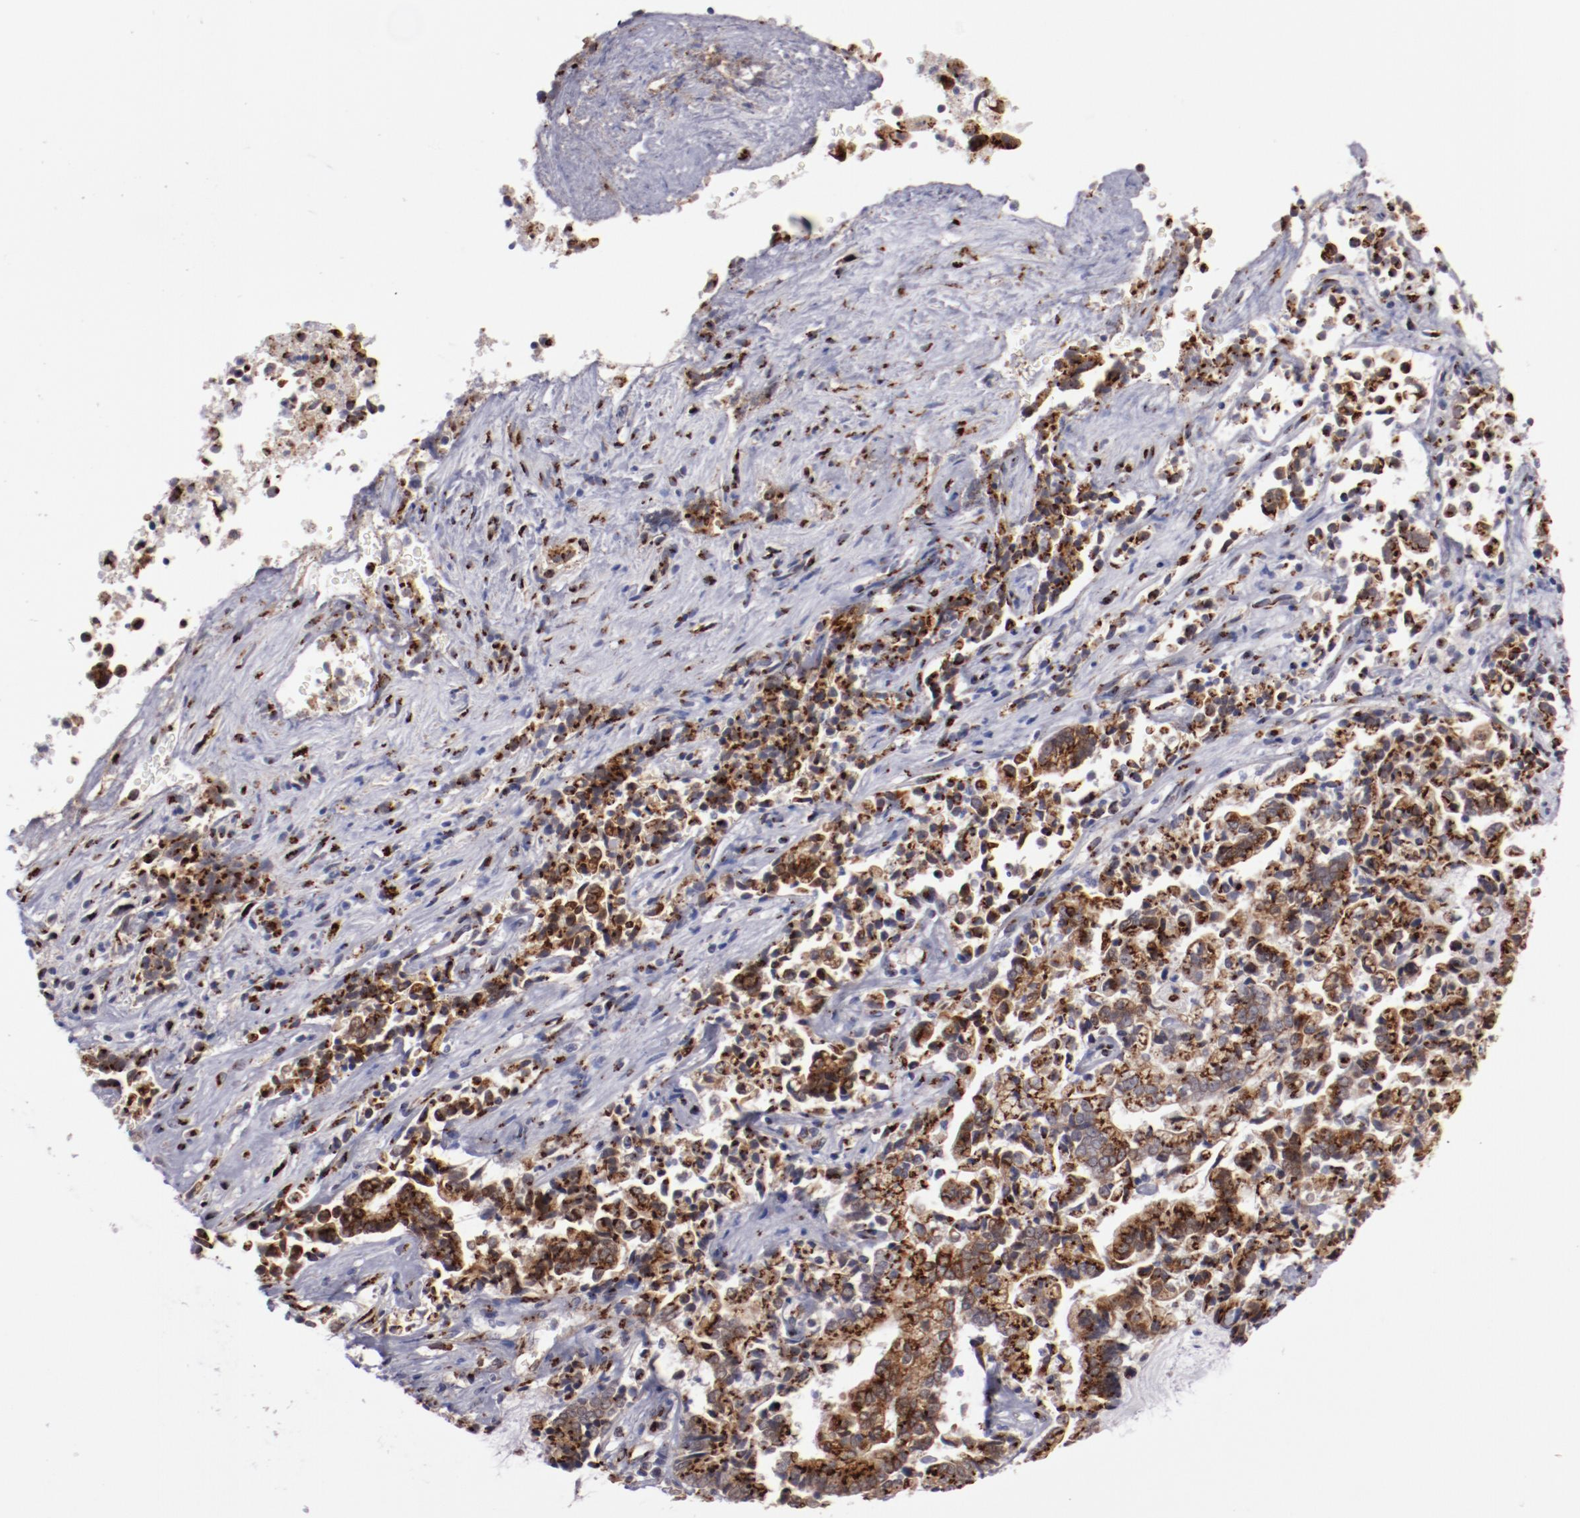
{"staining": {"intensity": "strong", "quantity": ">75%", "location": "cytoplasmic/membranous"}, "tissue": "liver cancer", "cell_type": "Tumor cells", "image_type": "cancer", "snomed": [{"axis": "morphology", "description": "Cholangiocarcinoma"}, {"axis": "topography", "description": "Liver"}], "caption": "Immunohistochemical staining of liver cancer displays high levels of strong cytoplasmic/membranous positivity in approximately >75% of tumor cells. (IHC, brightfield microscopy, high magnification).", "gene": "GOLIM4", "patient": {"sex": "male", "age": 57}}